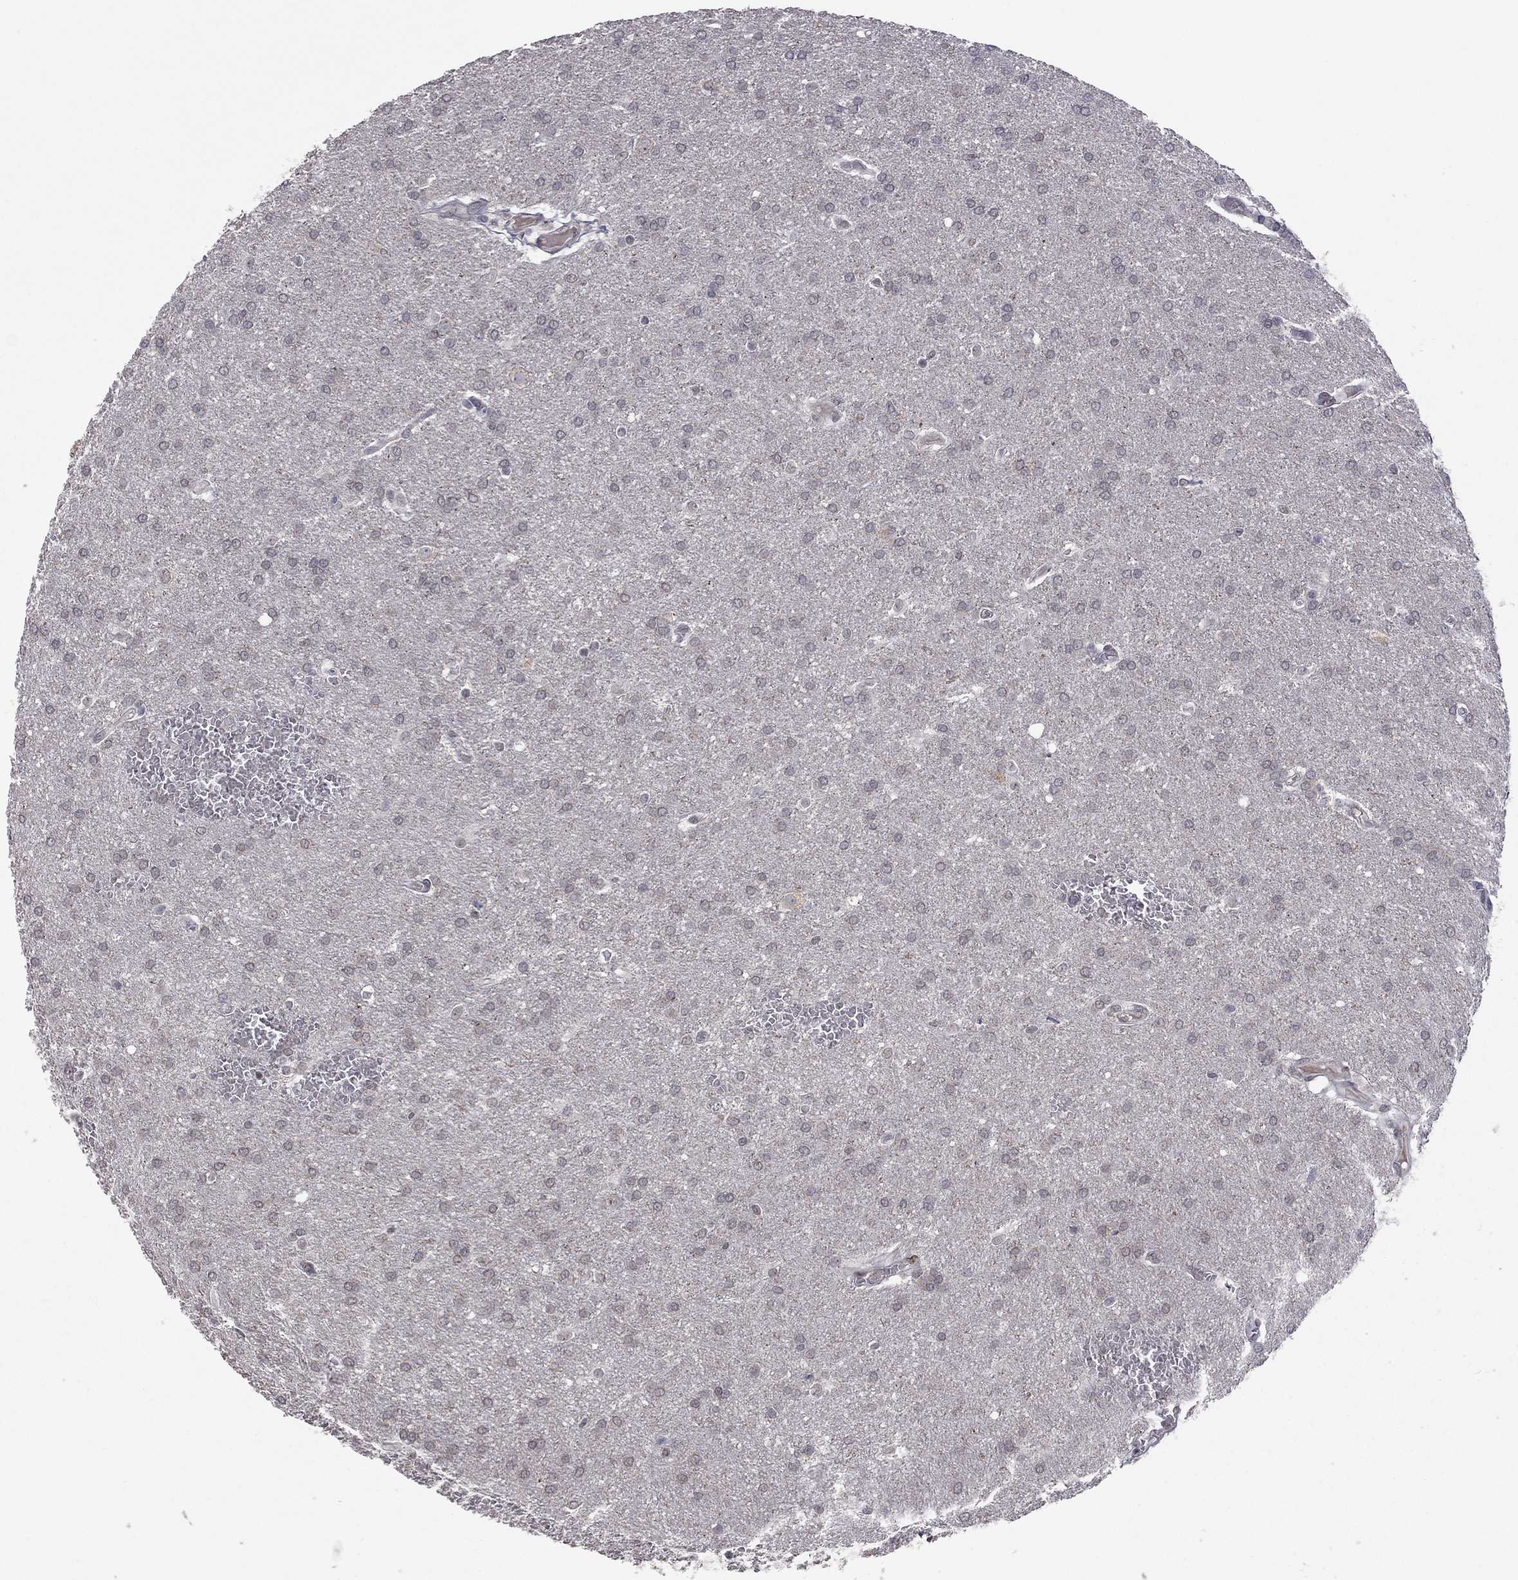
{"staining": {"intensity": "negative", "quantity": "none", "location": "none"}, "tissue": "glioma", "cell_type": "Tumor cells", "image_type": "cancer", "snomed": [{"axis": "morphology", "description": "Glioma, malignant, Low grade"}, {"axis": "topography", "description": "Brain"}], "caption": "Immunohistochemical staining of glioma shows no significant staining in tumor cells. (DAB IHC with hematoxylin counter stain).", "gene": "MC3R", "patient": {"sex": "female", "age": 32}}